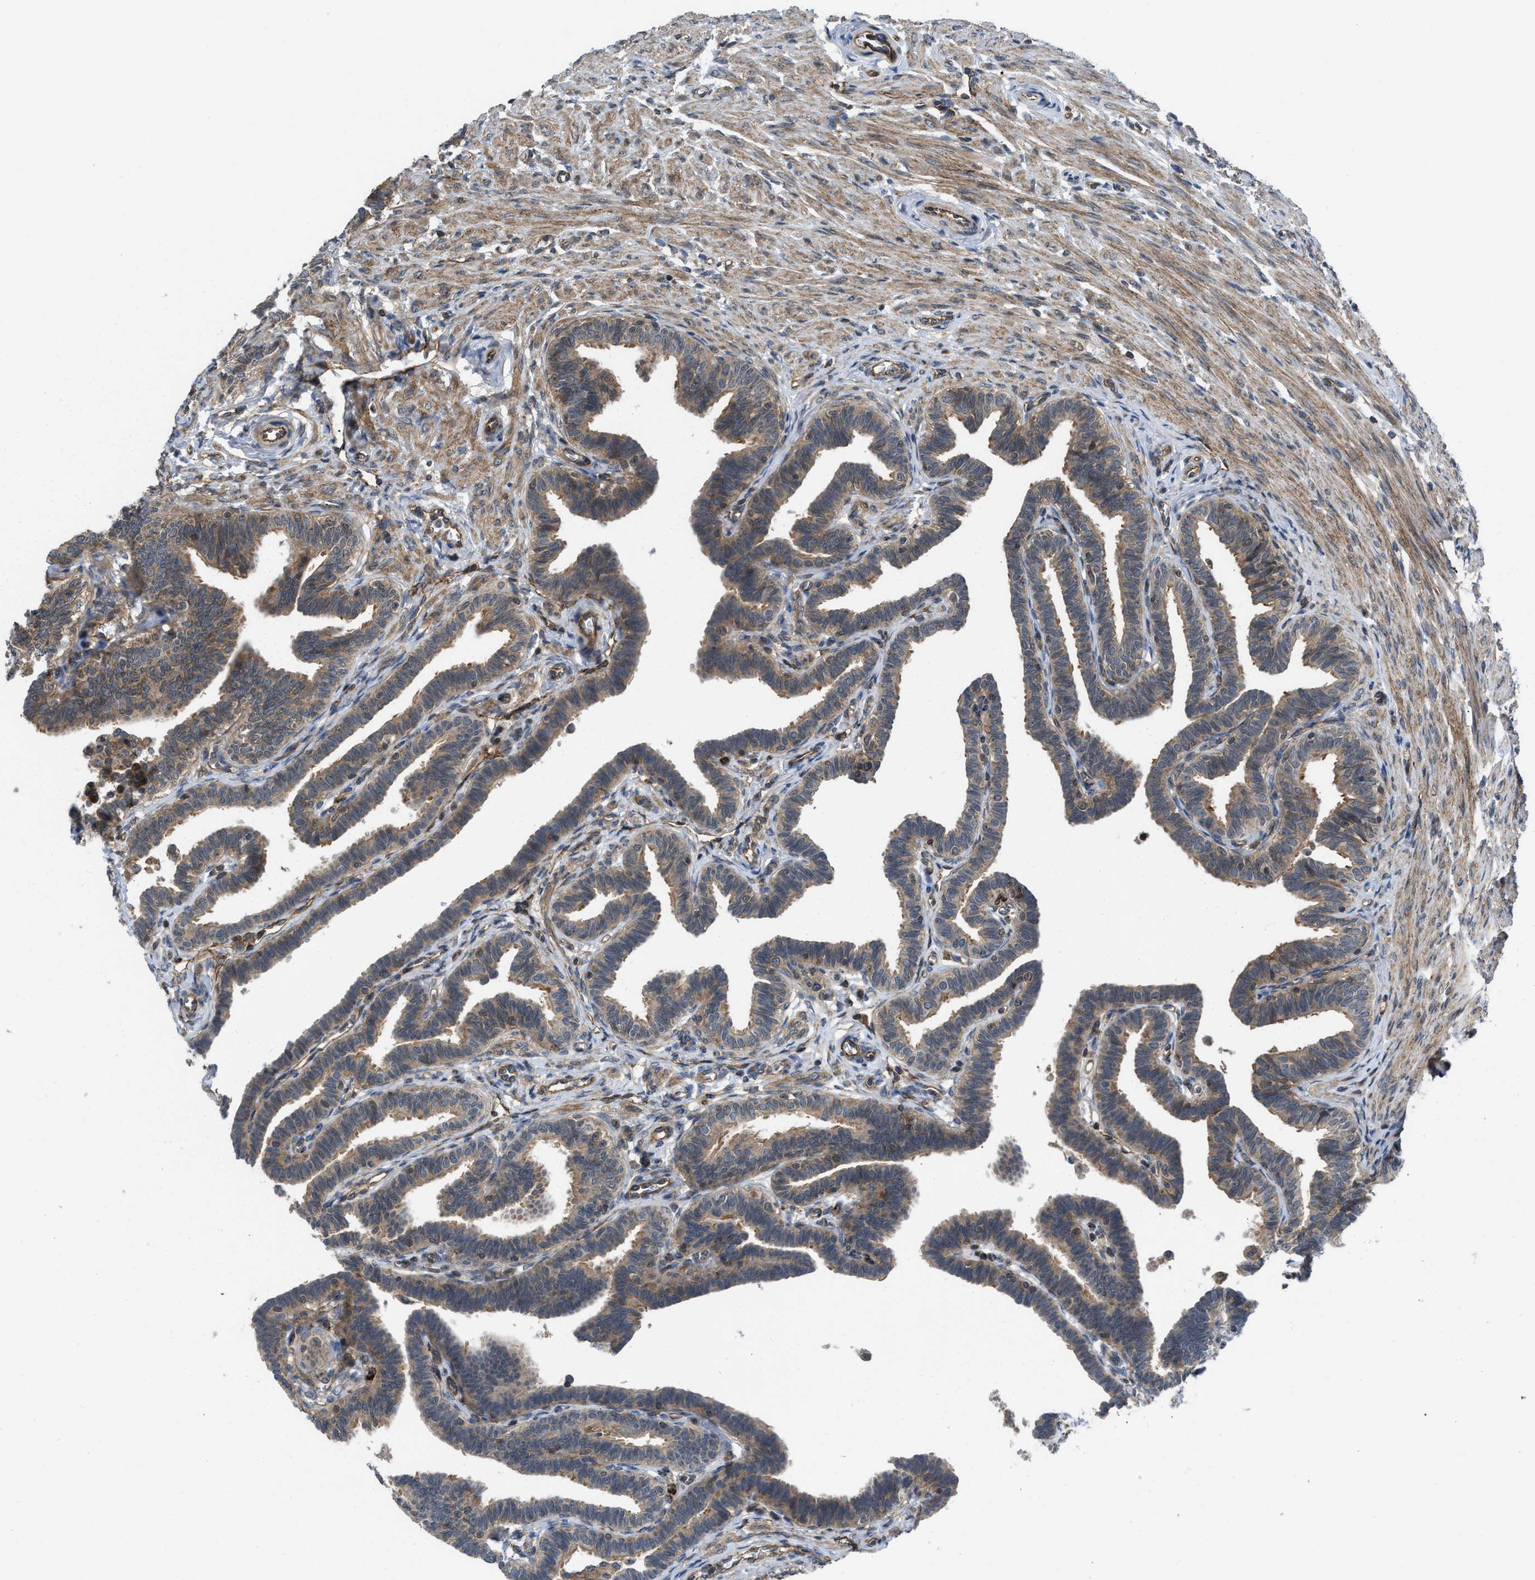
{"staining": {"intensity": "moderate", "quantity": ">75%", "location": "cytoplasmic/membranous"}, "tissue": "fallopian tube", "cell_type": "Glandular cells", "image_type": "normal", "snomed": [{"axis": "morphology", "description": "Normal tissue, NOS"}, {"axis": "topography", "description": "Fallopian tube"}, {"axis": "topography", "description": "Ovary"}], "caption": "High-magnification brightfield microscopy of normal fallopian tube stained with DAB (brown) and counterstained with hematoxylin (blue). glandular cells exhibit moderate cytoplasmic/membranous positivity is identified in approximately>75% of cells.", "gene": "GPATCH2L", "patient": {"sex": "female", "age": 23}}